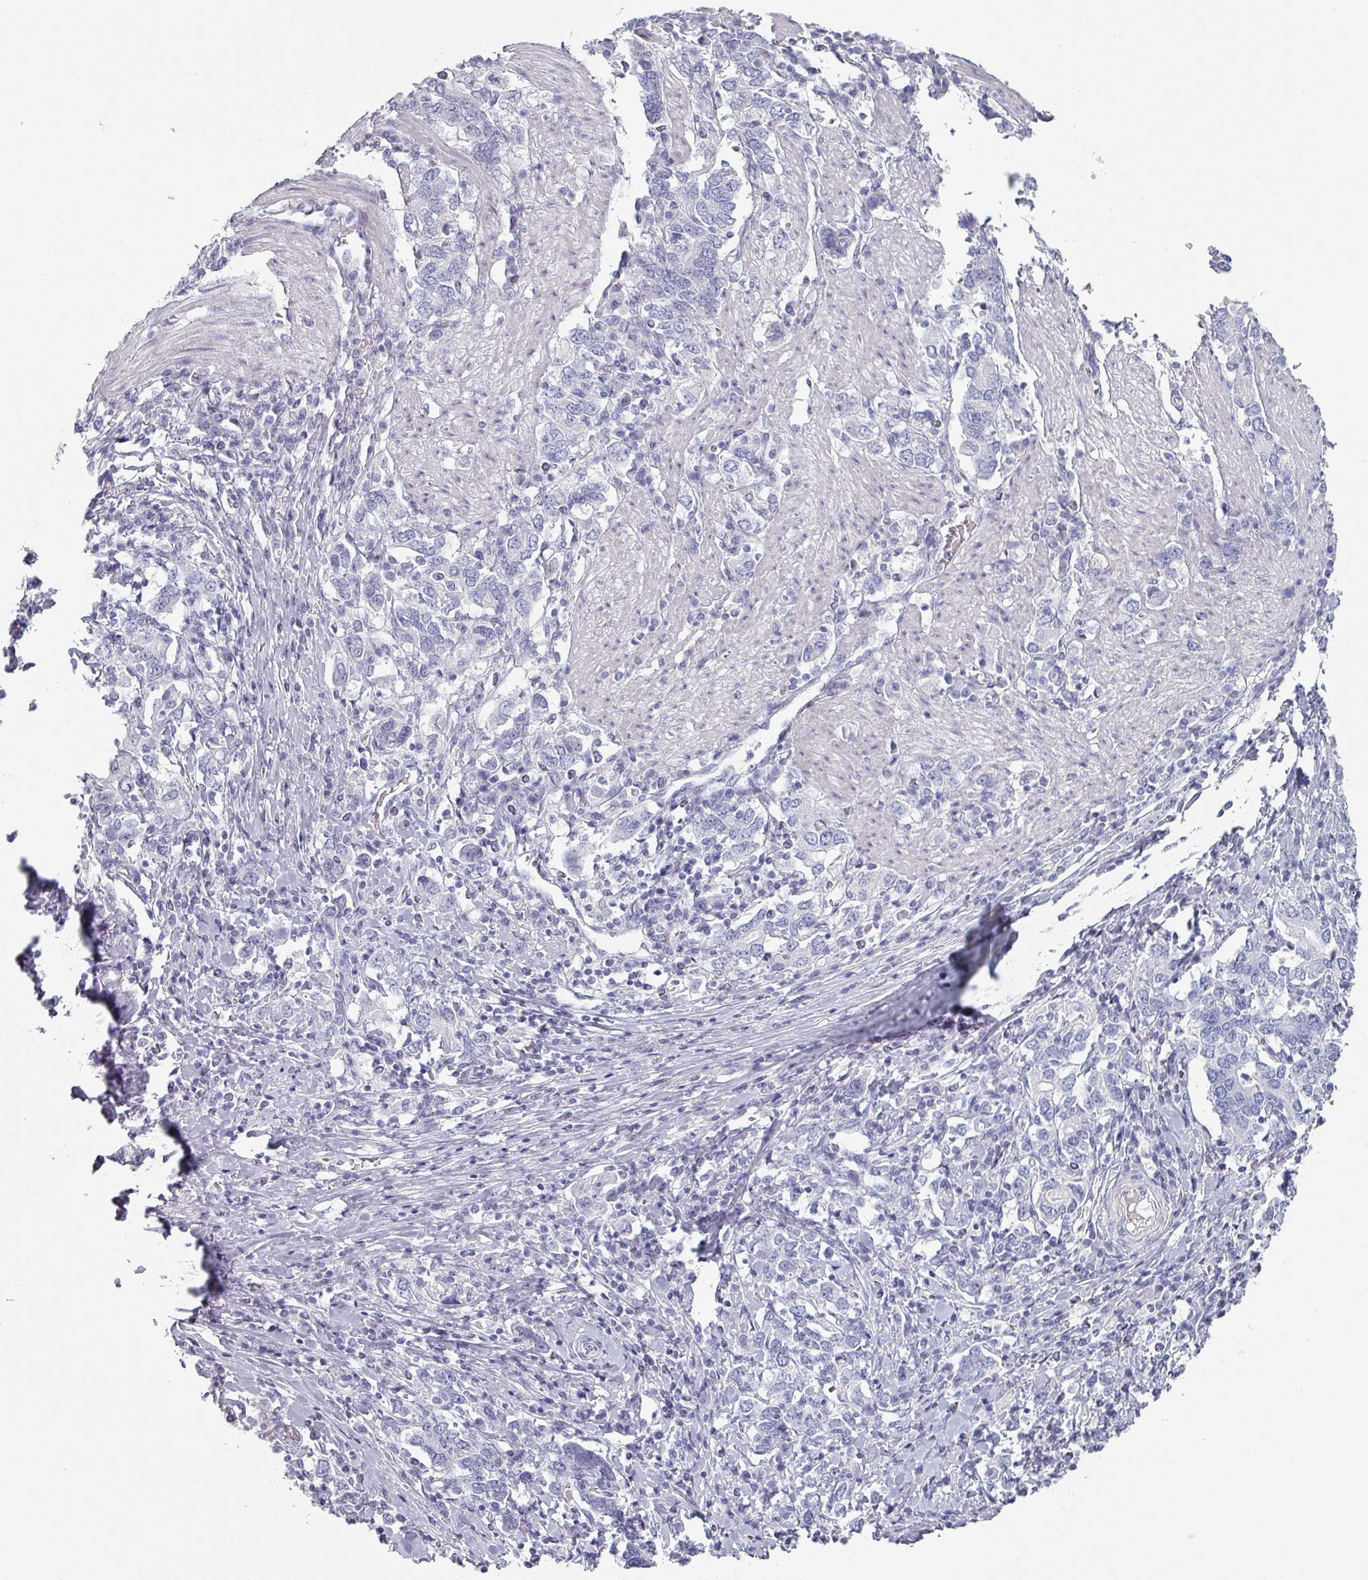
{"staining": {"intensity": "negative", "quantity": "none", "location": "none"}, "tissue": "stomach cancer", "cell_type": "Tumor cells", "image_type": "cancer", "snomed": [{"axis": "morphology", "description": "Adenocarcinoma, NOS"}, {"axis": "topography", "description": "Stomach, upper"}, {"axis": "topography", "description": "Stomach"}], "caption": "The immunohistochemistry (IHC) micrograph has no significant expression in tumor cells of adenocarcinoma (stomach) tissue.", "gene": "SLC35G2", "patient": {"sex": "male", "age": 62}}